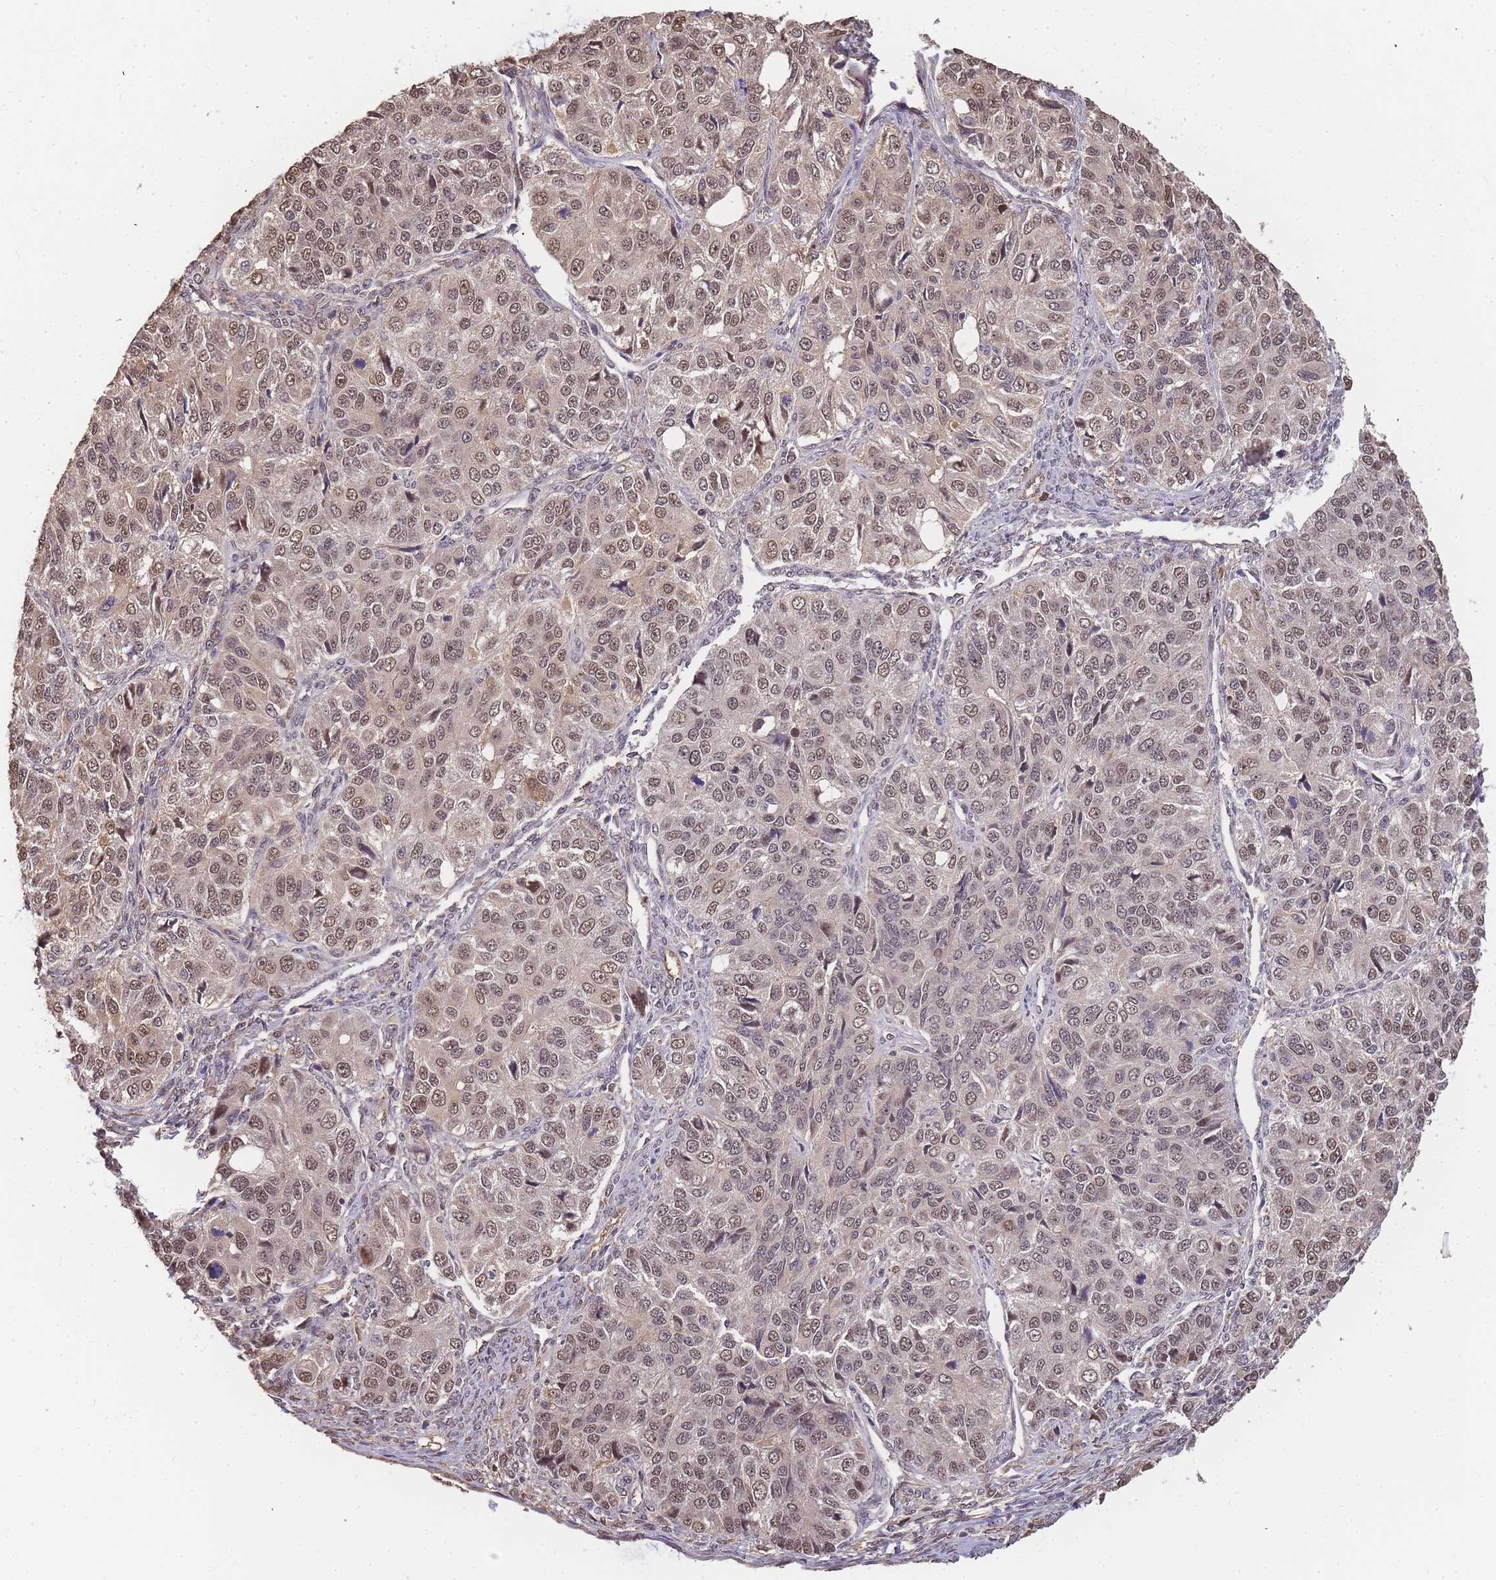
{"staining": {"intensity": "moderate", "quantity": ">75%", "location": "nuclear"}, "tissue": "ovarian cancer", "cell_type": "Tumor cells", "image_type": "cancer", "snomed": [{"axis": "morphology", "description": "Carcinoma, endometroid"}, {"axis": "topography", "description": "Ovary"}], "caption": "Immunohistochemical staining of ovarian cancer demonstrates moderate nuclear protein positivity in approximately >75% of tumor cells. Immunohistochemistry stains the protein in brown and the nuclei are stained blue.", "gene": "CDKN2AIPNL", "patient": {"sex": "female", "age": 51}}